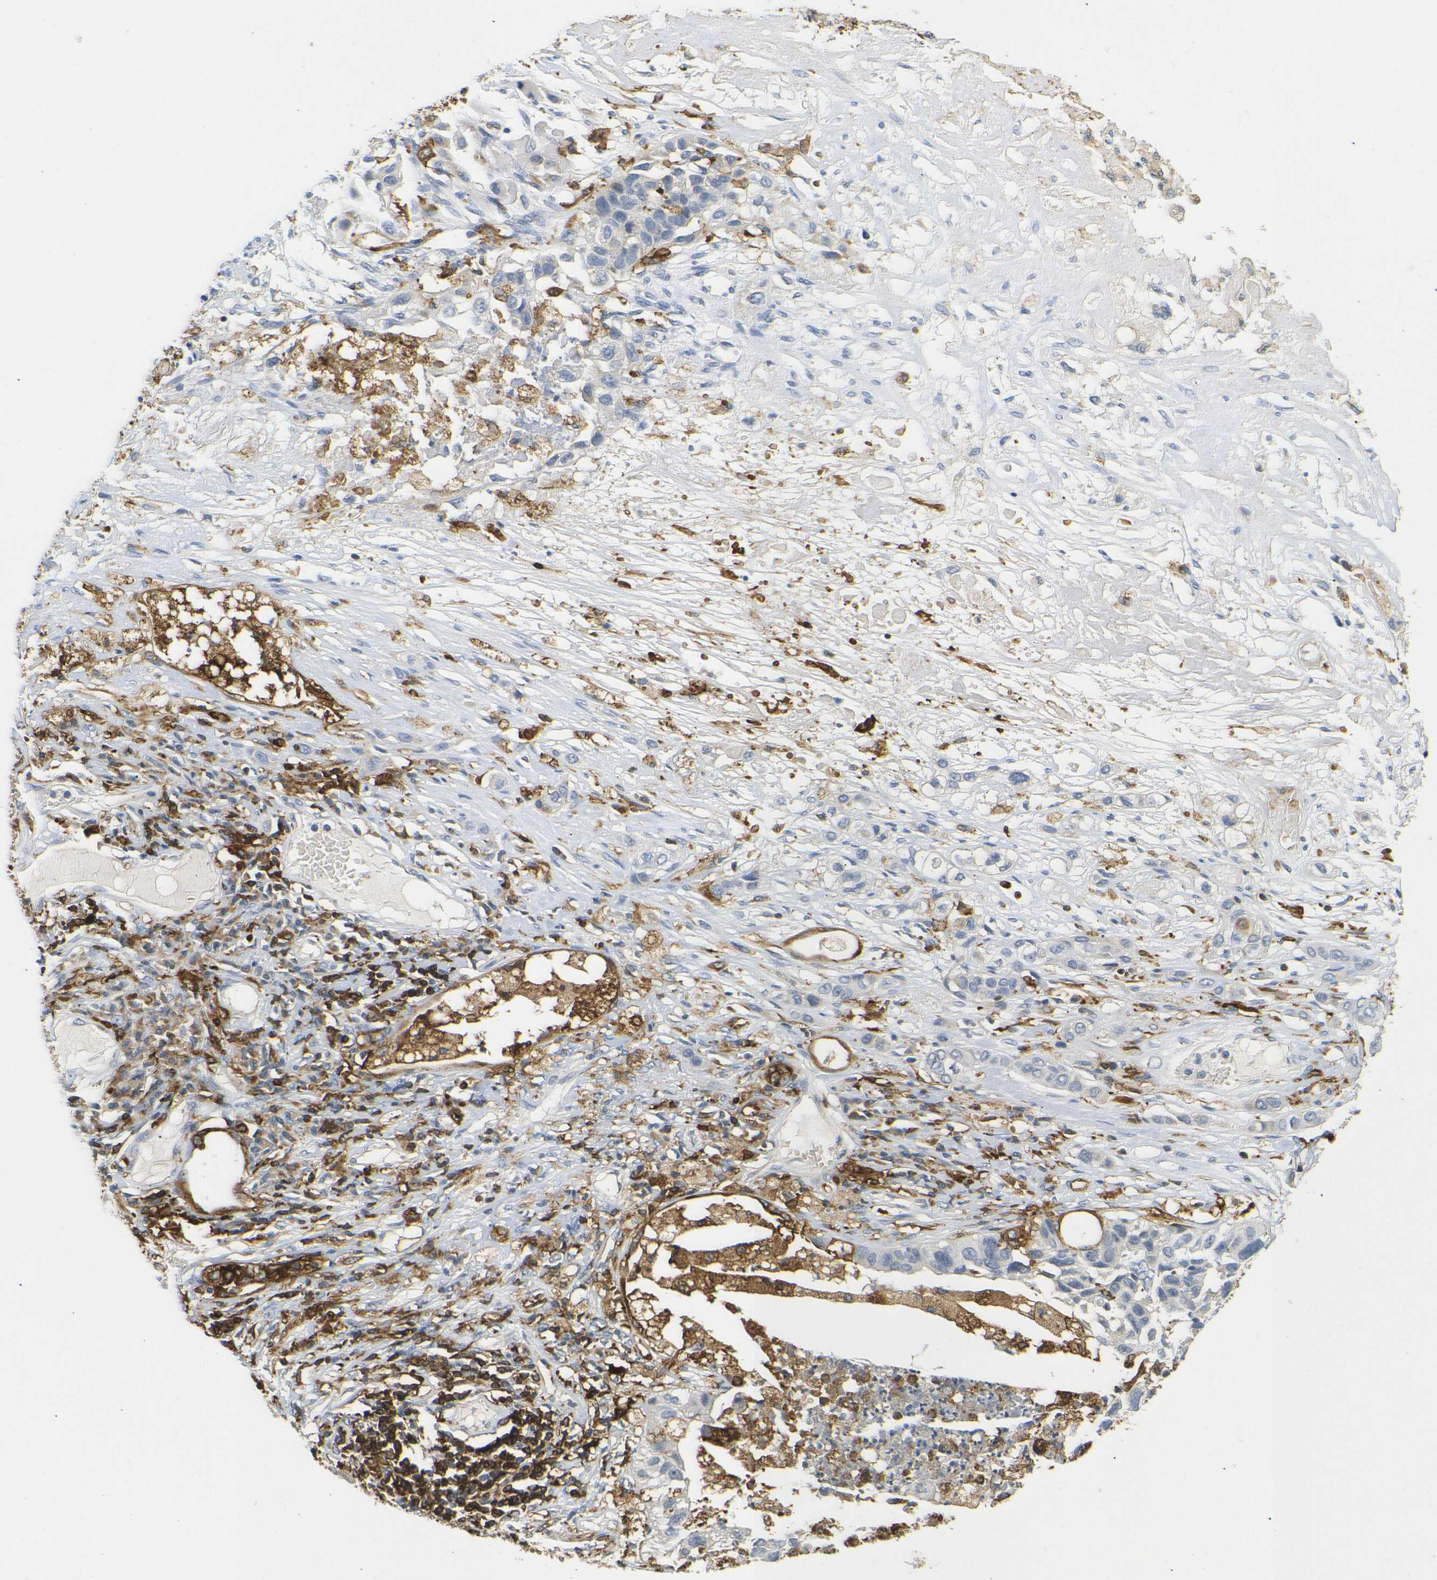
{"staining": {"intensity": "negative", "quantity": "none", "location": "none"}, "tissue": "lung cancer", "cell_type": "Tumor cells", "image_type": "cancer", "snomed": [{"axis": "morphology", "description": "Squamous cell carcinoma, NOS"}, {"axis": "topography", "description": "Lung"}], "caption": "IHC of lung cancer shows no positivity in tumor cells.", "gene": "HLA-DQB1", "patient": {"sex": "male", "age": 71}}